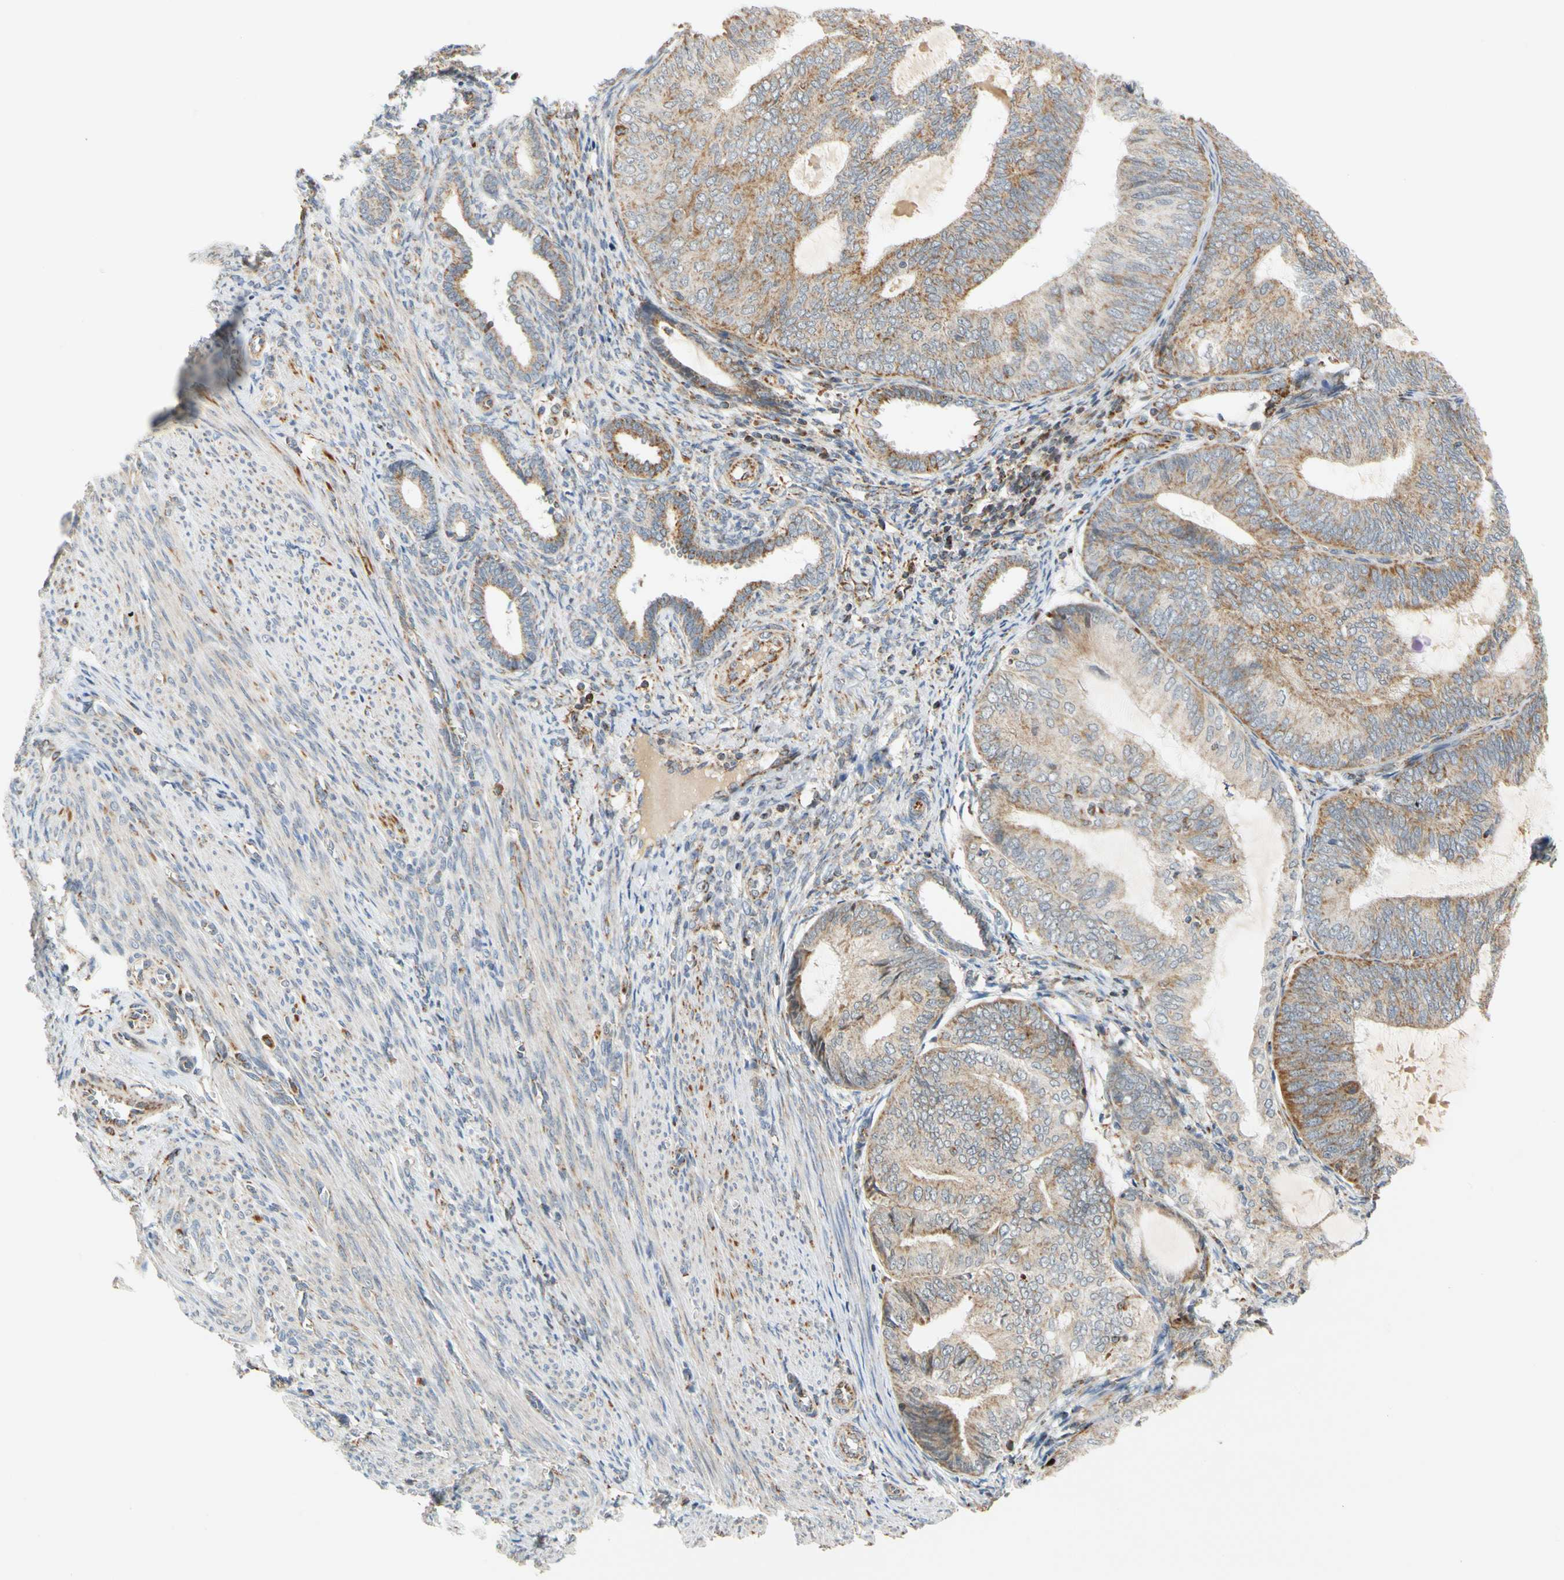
{"staining": {"intensity": "moderate", "quantity": "25%-75%", "location": "cytoplasmic/membranous"}, "tissue": "endometrial cancer", "cell_type": "Tumor cells", "image_type": "cancer", "snomed": [{"axis": "morphology", "description": "Adenocarcinoma, NOS"}, {"axis": "topography", "description": "Endometrium"}], "caption": "This histopathology image displays immunohistochemistry (IHC) staining of human endometrial cancer, with medium moderate cytoplasmic/membranous positivity in approximately 25%-75% of tumor cells.", "gene": "SFXN3", "patient": {"sex": "female", "age": 81}}